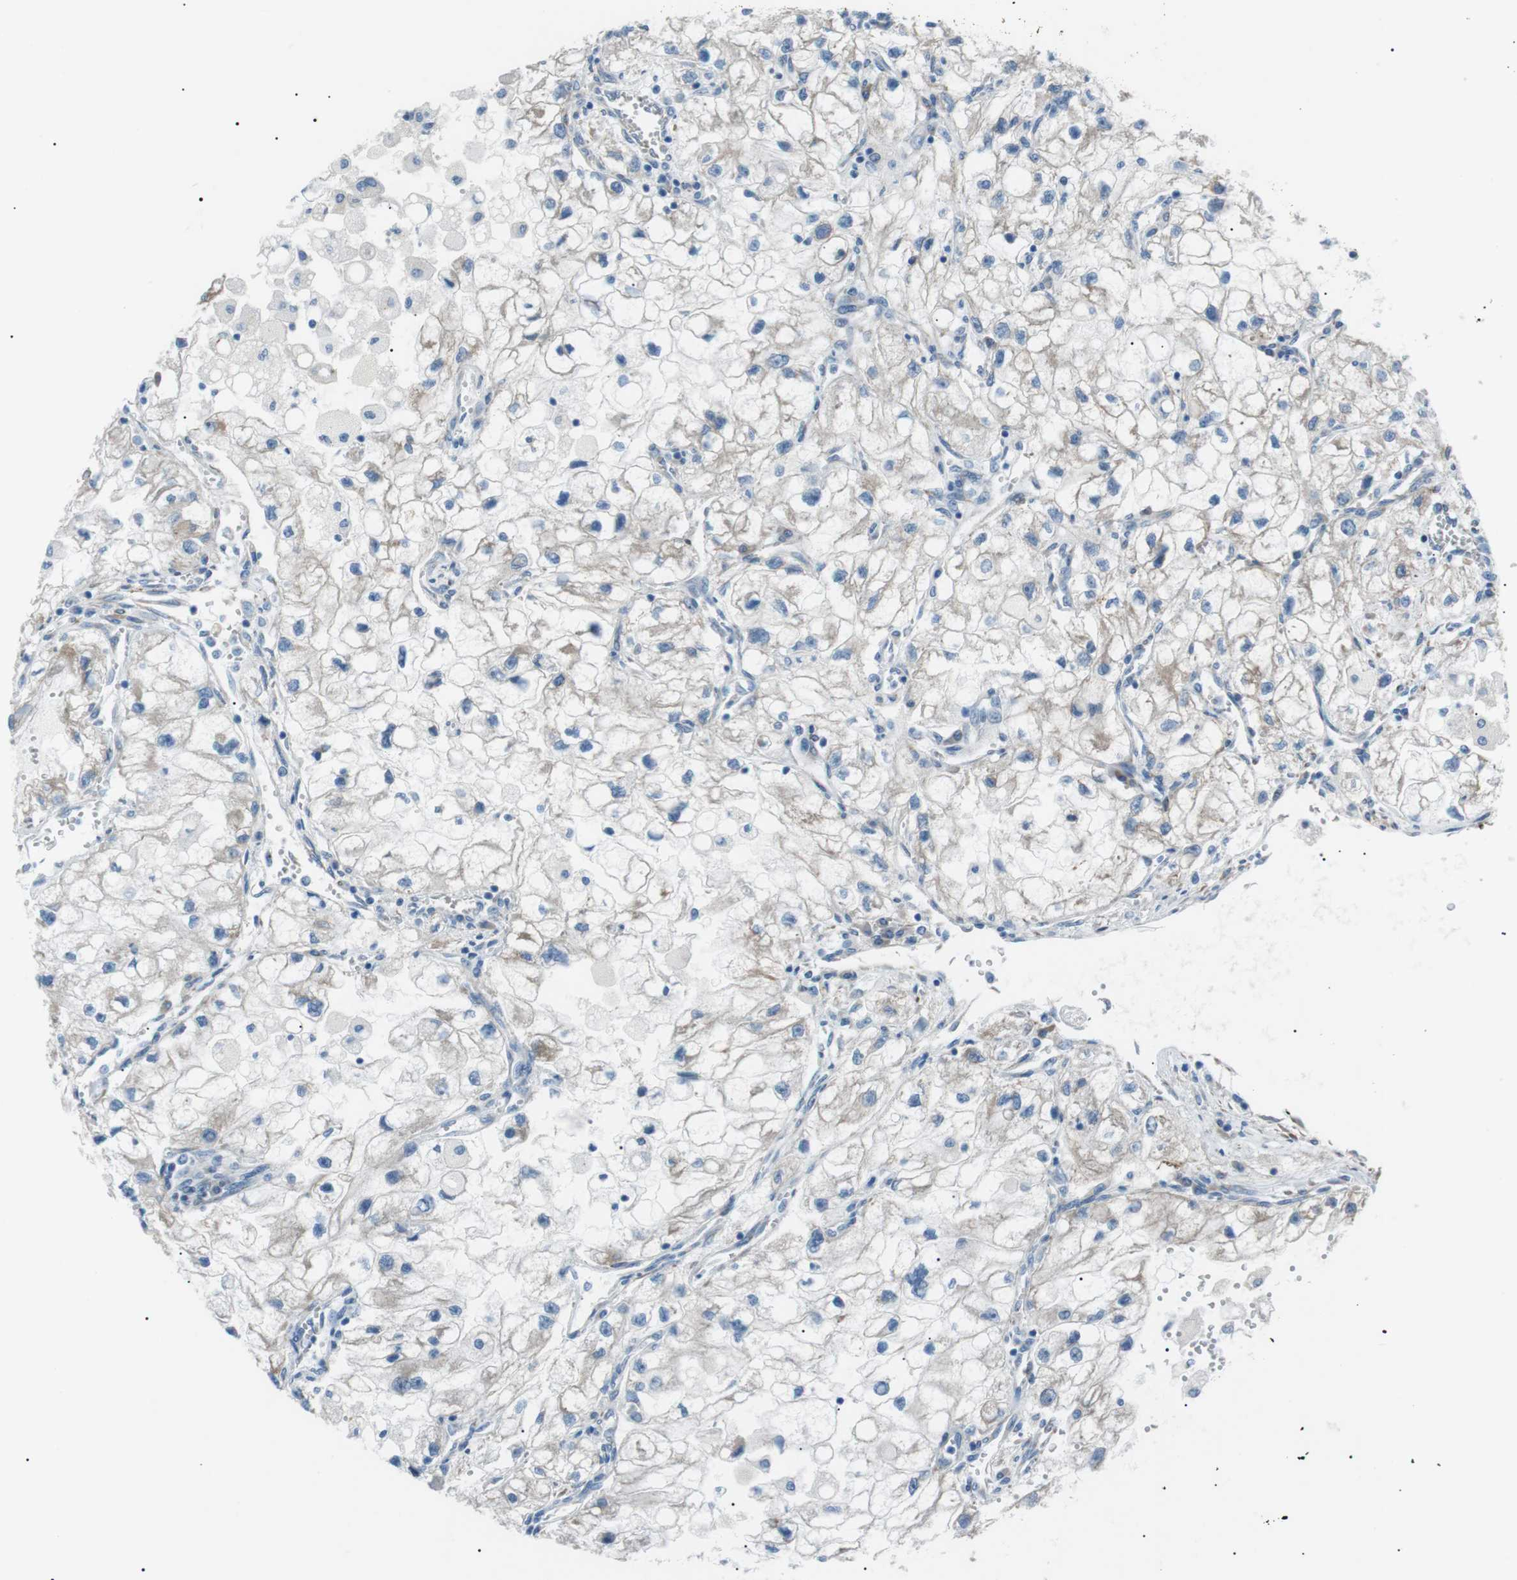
{"staining": {"intensity": "negative", "quantity": "none", "location": "none"}, "tissue": "renal cancer", "cell_type": "Tumor cells", "image_type": "cancer", "snomed": [{"axis": "morphology", "description": "Adenocarcinoma, NOS"}, {"axis": "topography", "description": "Kidney"}], "caption": "This is a photomicrograph of immunohistochemistry staining of renal adenocarcinoma, which shows no staining in tumor cells.", "gene": "MTARC2", "patient": {"sex": "female", "age": 70}}